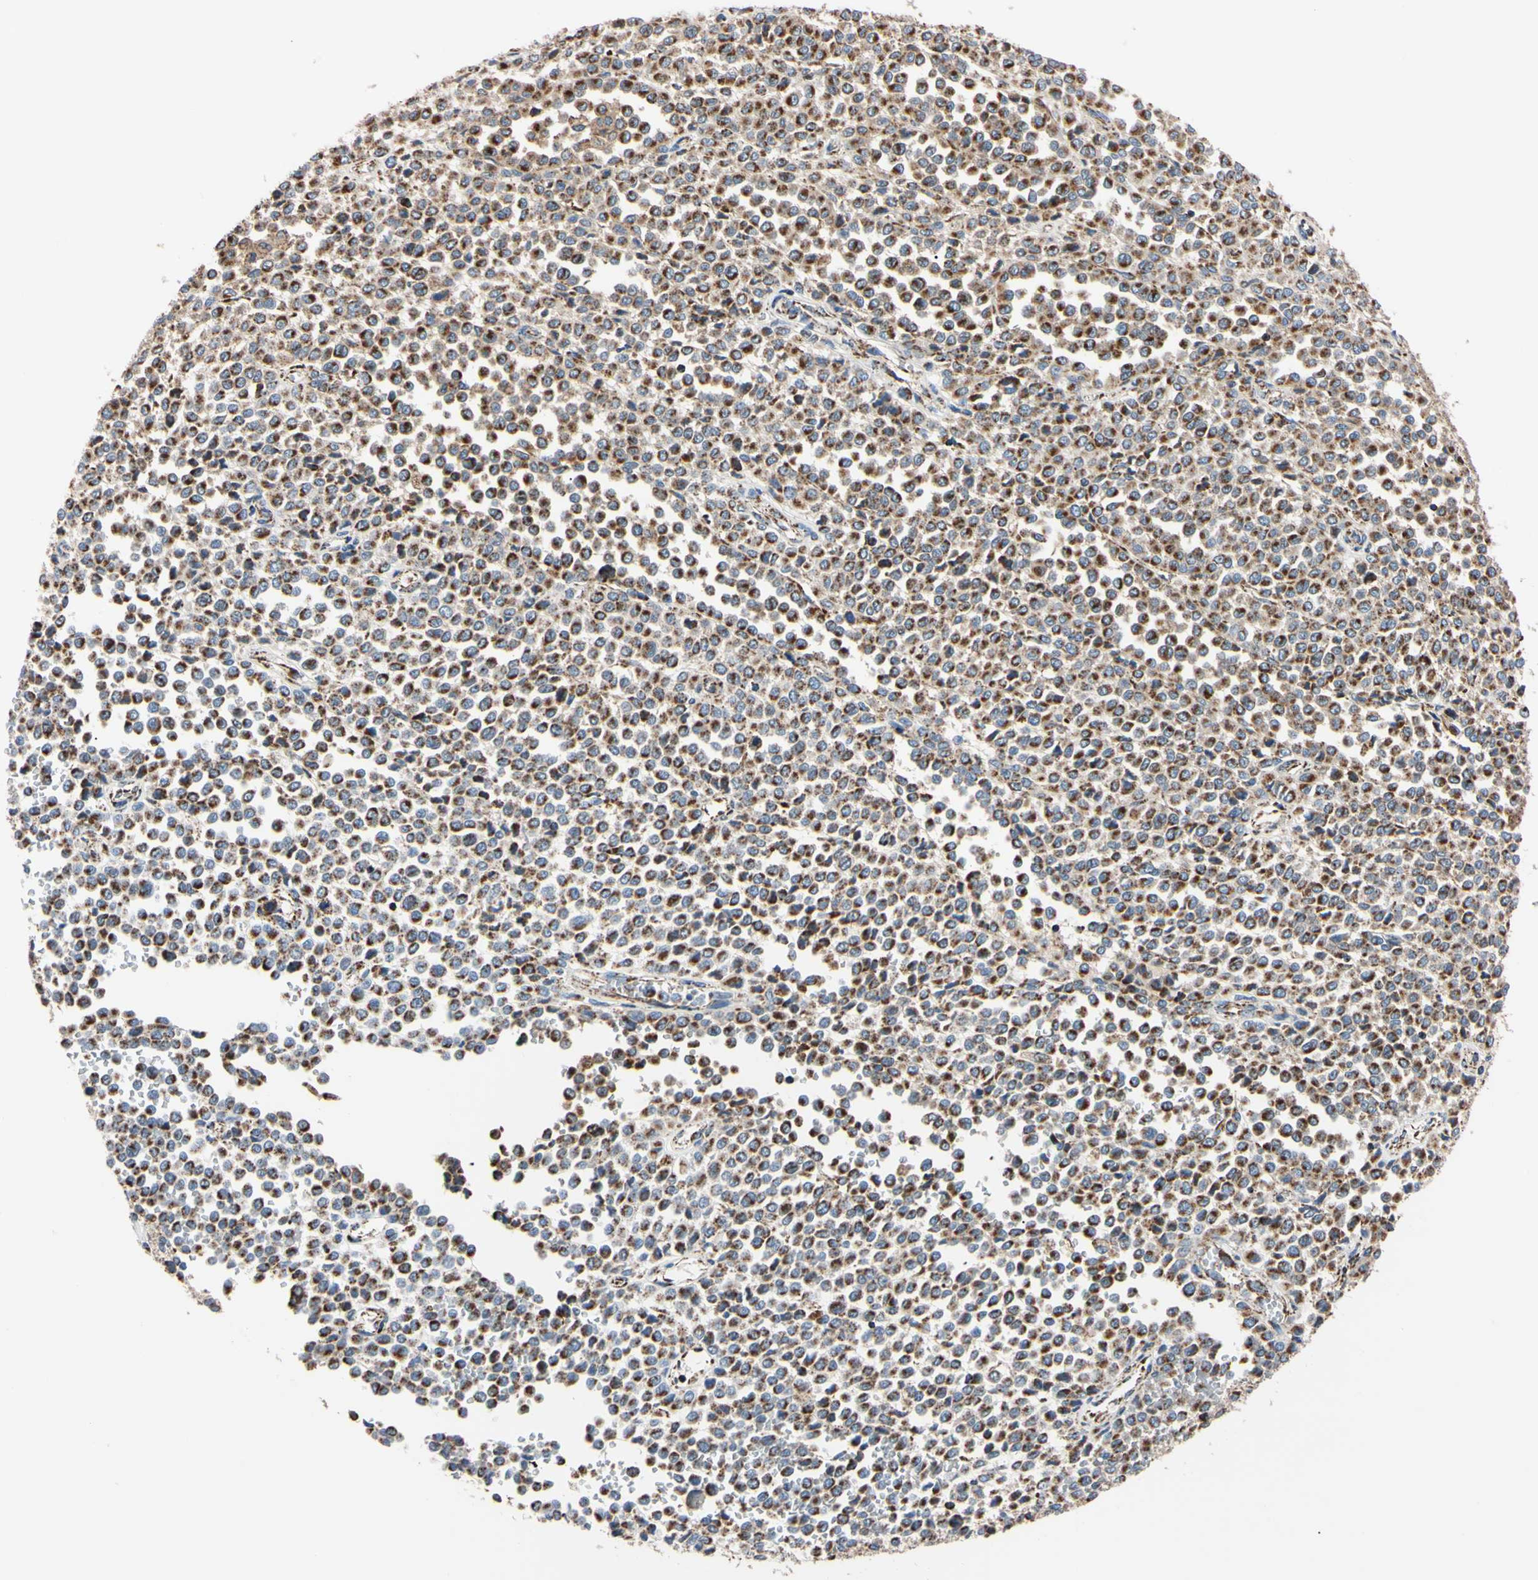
{"staining": {"intensity": "strong", "quantity": ">75%", "location": "cytoplasmic/membranous"}, "tissue": "melanoma", "cell_type": "Tumor cells", "image_type": "cancer", "snomed": [{"axis": "morphology", "description": "Malignant melanoma, Metastatic site"}, {"axis": "topography", "description": "Pancreas"}], "caption": "IHC staining of melanoma, which demonstrates high levels of strong cytoplasmic/membranous expression in about >75% of tumor cells indicating strong cytoplasmic/membranous protein staining. The staining was performed using DAB (3,3'-diaminobenzidine) (brown) for protein detection and nuclei were counterstained in hematoxylin (blue).", "gene": "CLPP", "patient": {"sex": "female", "age": 30}}